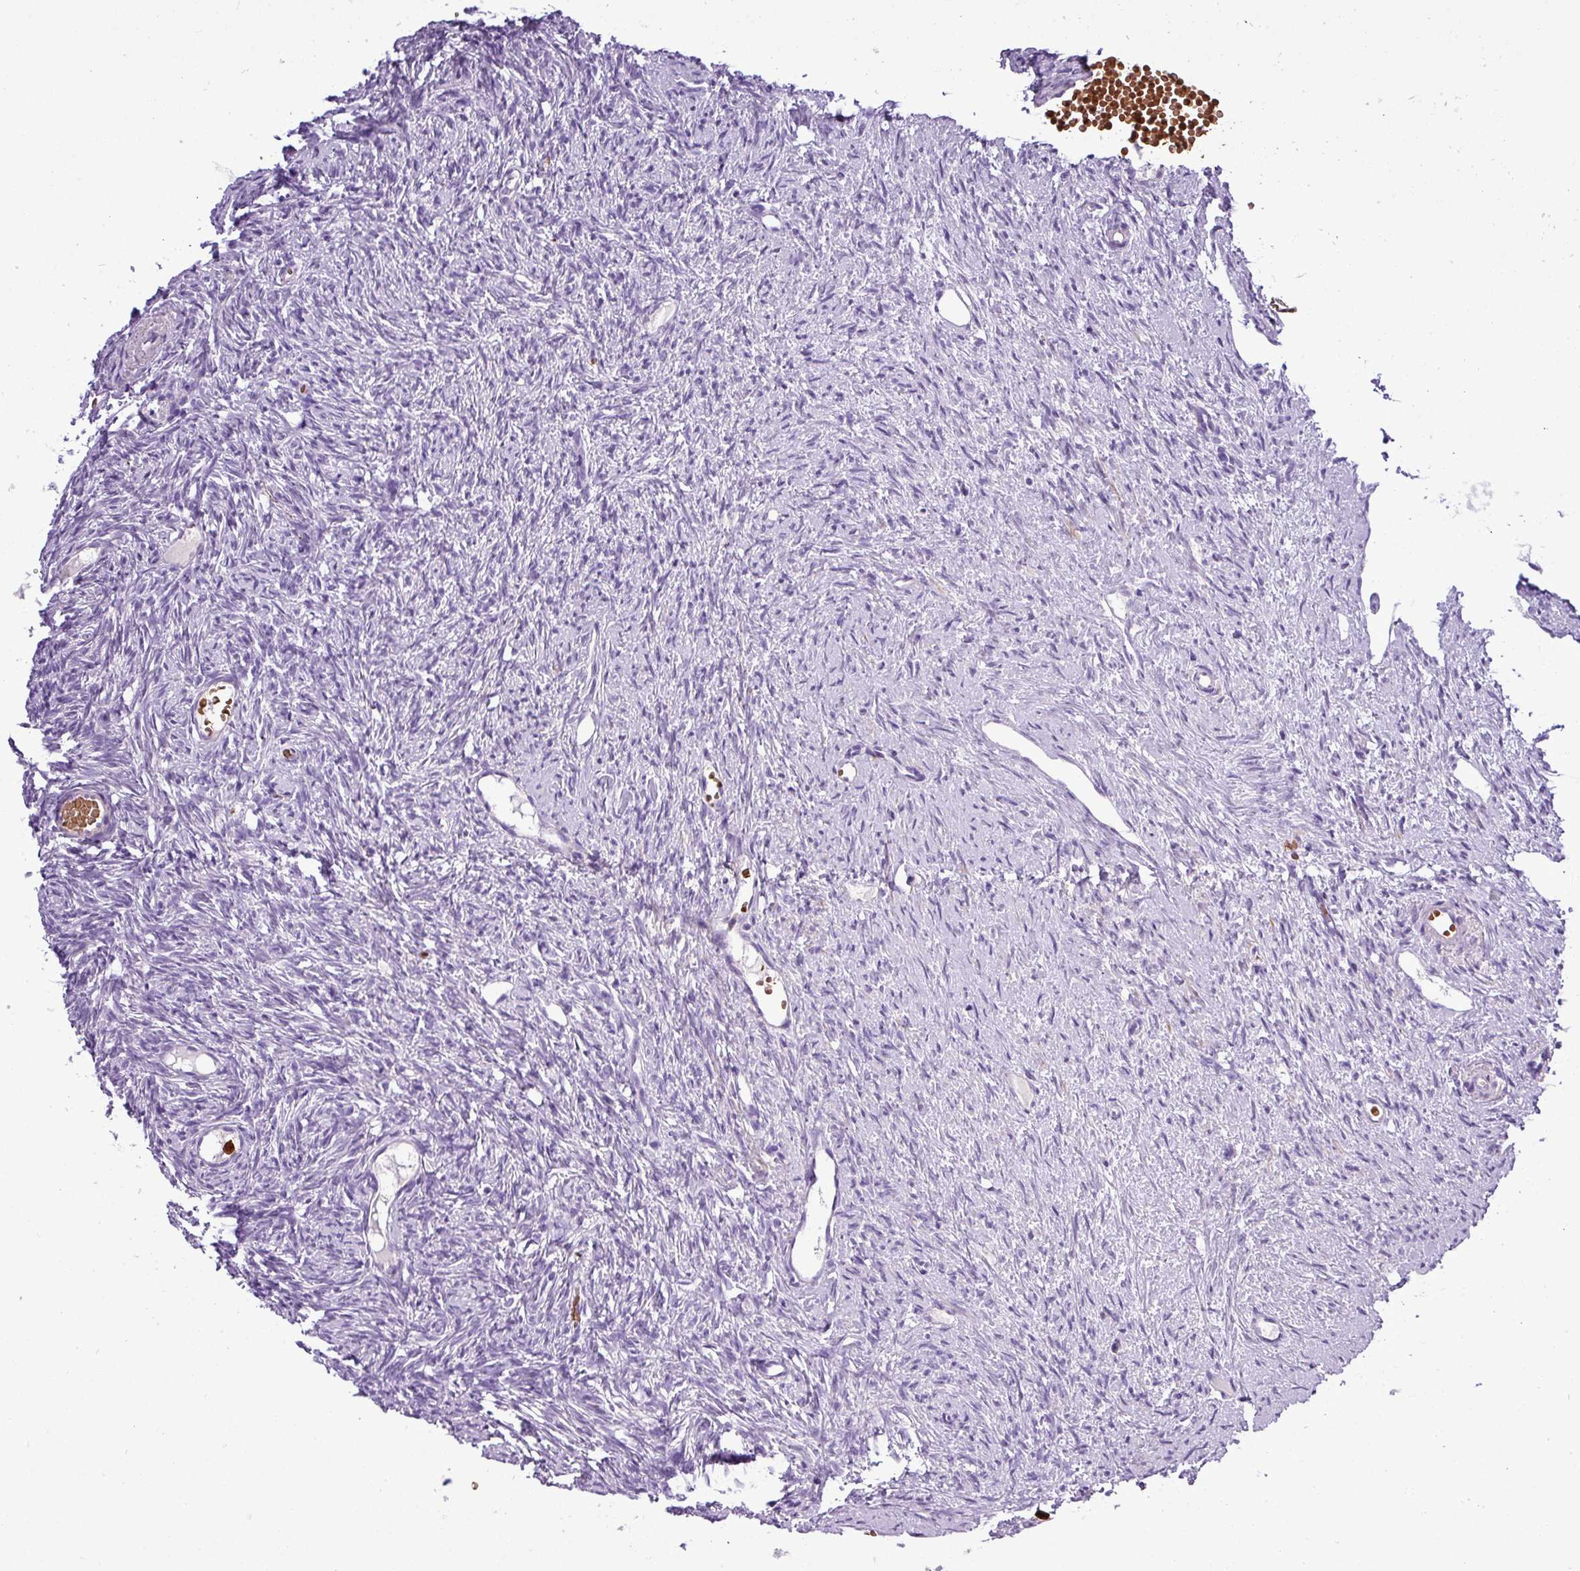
{"staining": {"intensity": "negative", "quantity": "none", "location": "none"}, "tissue": "ovary", "cell_type": "Ovarian stroma cells", "image_type": "normal", "snomed": [{"axis": "morphology", "description": "Normal tissue, NOS"}, {"axis": "topography", "description": "Ovary"}], "caption": "Ovary stained for a protein using immunohistochemistry (IHC) shows no positivity ovarian stroma cells.", "gene": "MGAT4B", "patient": {"sex": "female", "age": 51}}